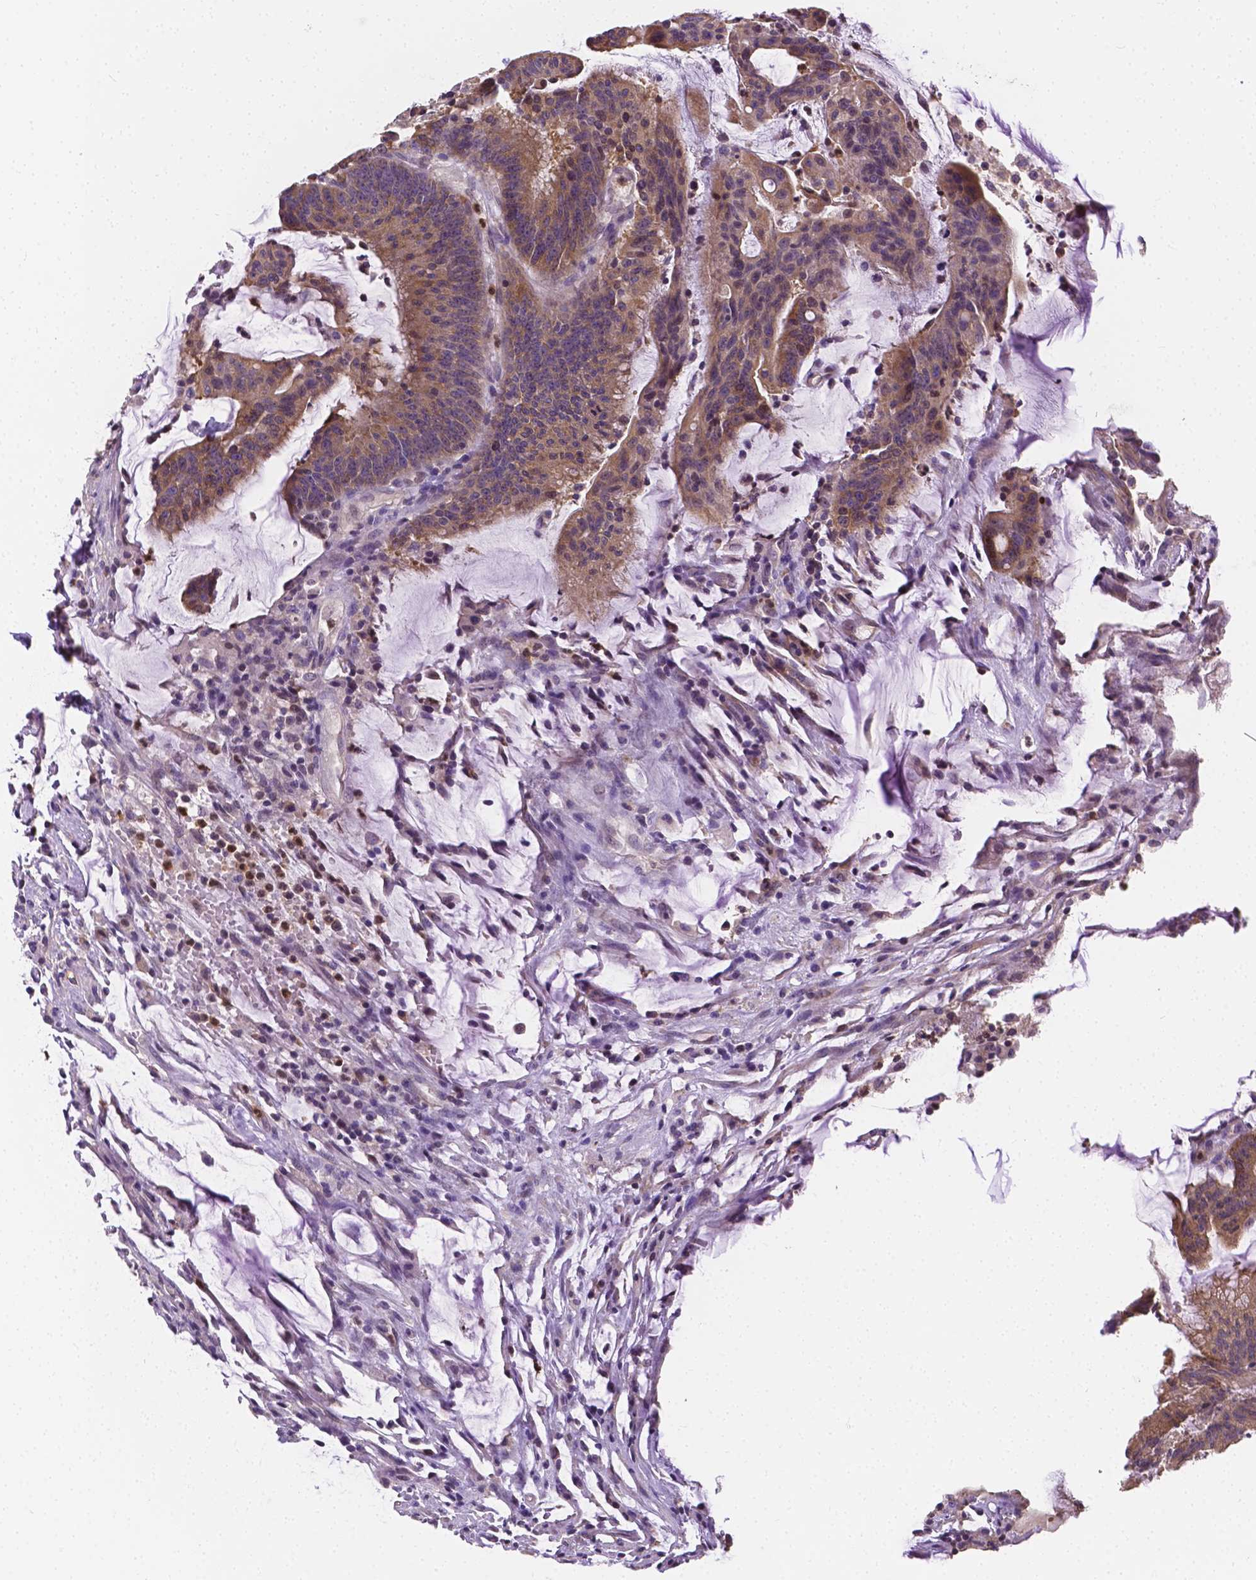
{"staining": {"intensity": "moderate", "quantity": ">75%", "location": "cytoplasmic/membranous"}, "tissue": "colorectal cancer", "cell_type": "Tumor cells", "image_type": "cancer", "snomed": [{"axis": "morphology", "description": "Adenocarcinoma, NOS"}, {"axis": "topography", "description": "Colon"}], "caption": "Protein staining shows moderate cytoplasmic/membranous staining in approximately >75% of tumor cells in colorectal adenocarcinoma.", "gene": "ZNRD2", "patient": {"sex": "female", "age": 78}}